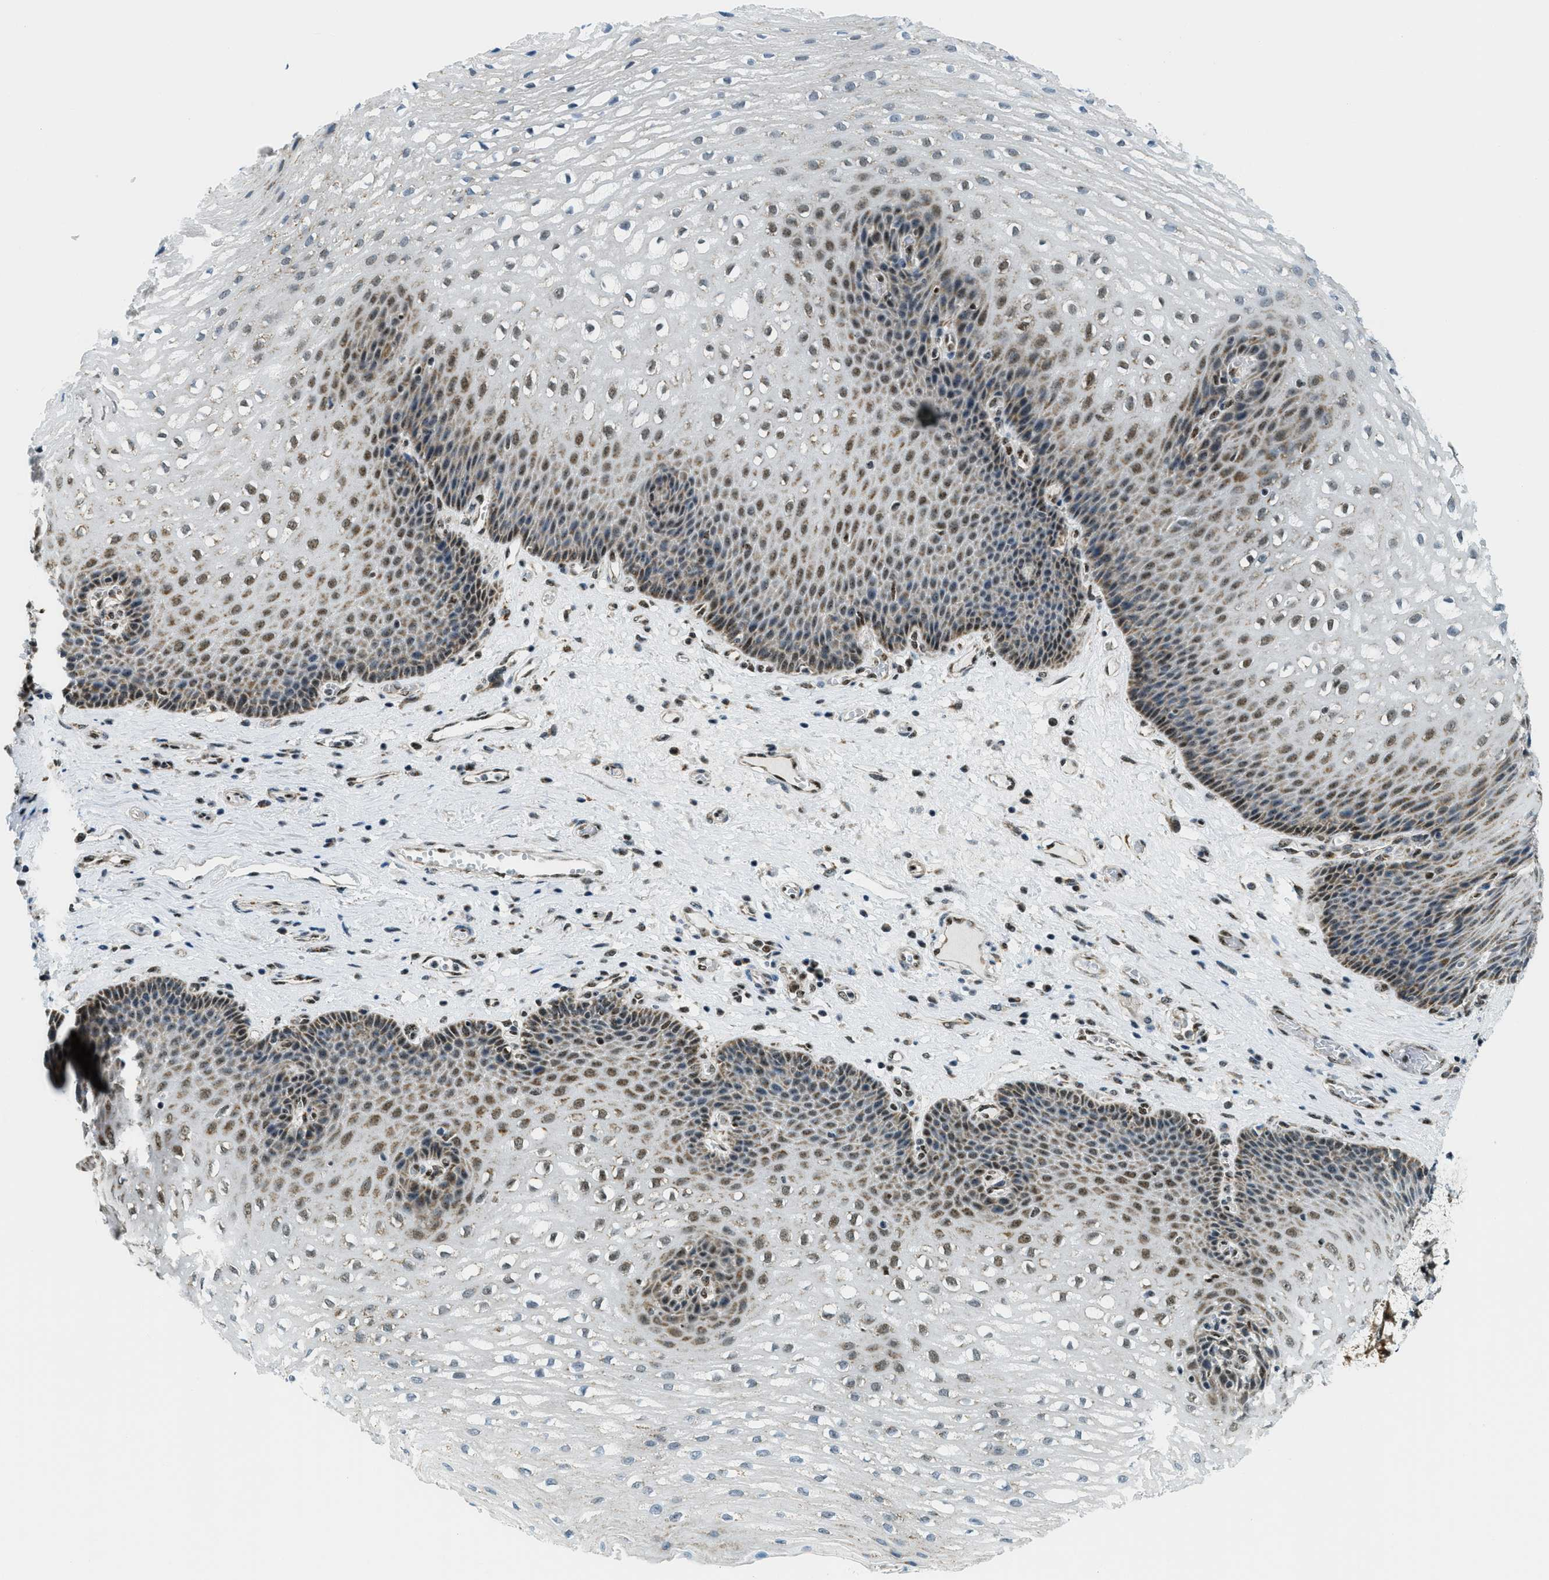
{"staining": {"intensity": "moderate", "quantity": ">75%", "location": "cytoplasmic/membranous,nuclear"}, "tissue": "esophagus", "cell_type": "Squamous epithelial cells", "image_type": "normal", "snomed": [{"axis": "morphology", "description": "Normal tissue, NOS"}, {"axis": "topography", "description": "Esophagus"}], "caption": "About >75% of squamous epithelial cells in unremarkable human esophagus exhibit moderate cytoplasmic/membranous,nuclear protein staining as visualized by brown immunohistochemical staining.", "gene": "SP100", "patient": {"sex": "male", "age": 48}}